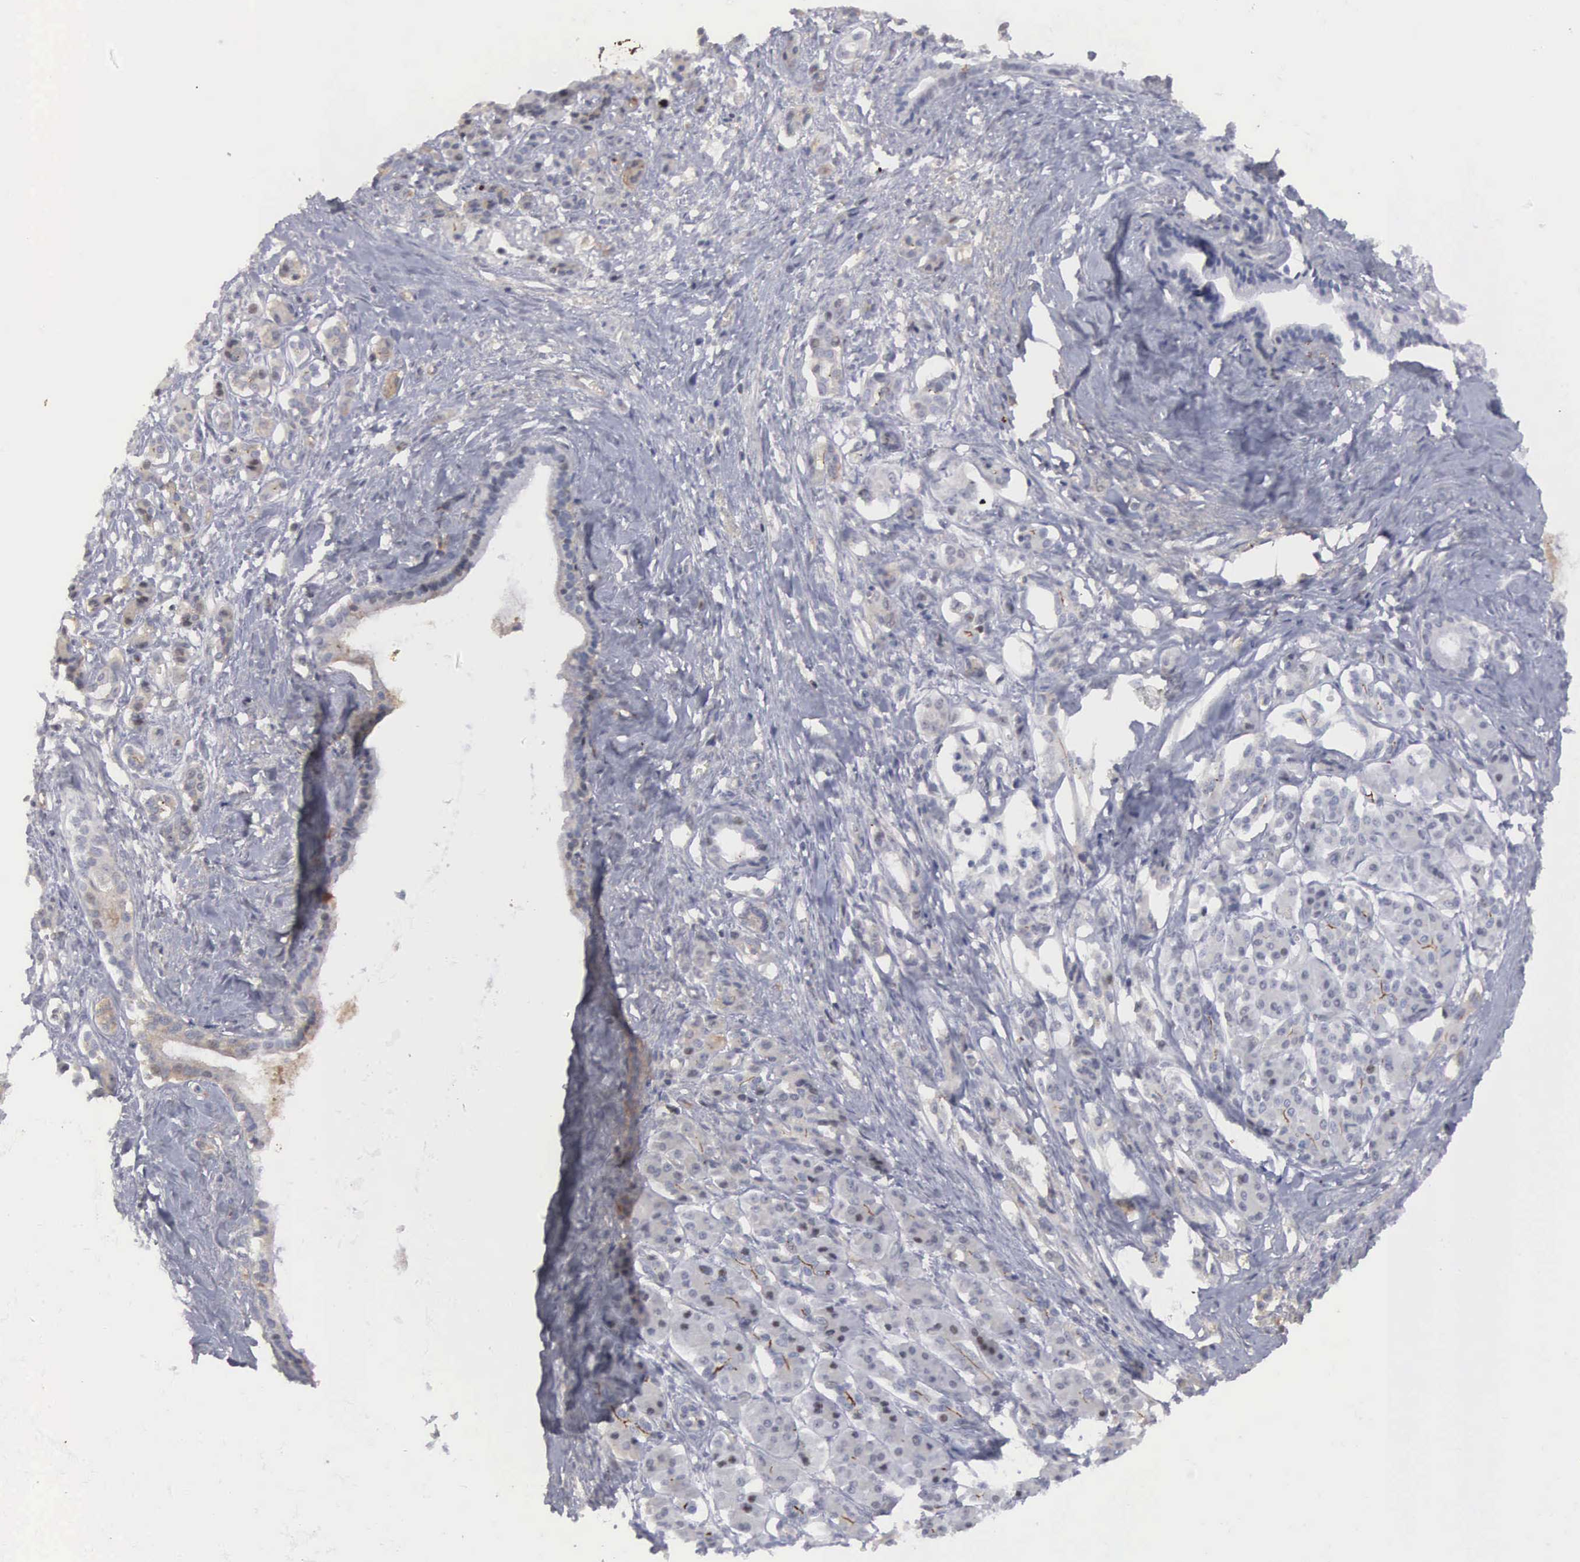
{"staining": {"intensity": "weak", "quantity": "<25%", "location": "cytoplasmic/membranous"}, "tissue": "pancreatic cancer", "cell_type": "Tumor cells", "image_type": "cancer", "snomed": [{"axis": "morphology", "description": "Adenocarcinoma, NOS"}, {"axis": "topography", "description": "Pancreas"}], "caption": "Pancreatic cancer (adenocarcinoma) was stained to show a protein in brown. There is no significant positivity in tumor cells. (Brightfield microscopy of DAB immunohistochemistry (IHC) at high magnification).", "gene": "RBPJ", "patient": {"sex": "male", "age": 59}}